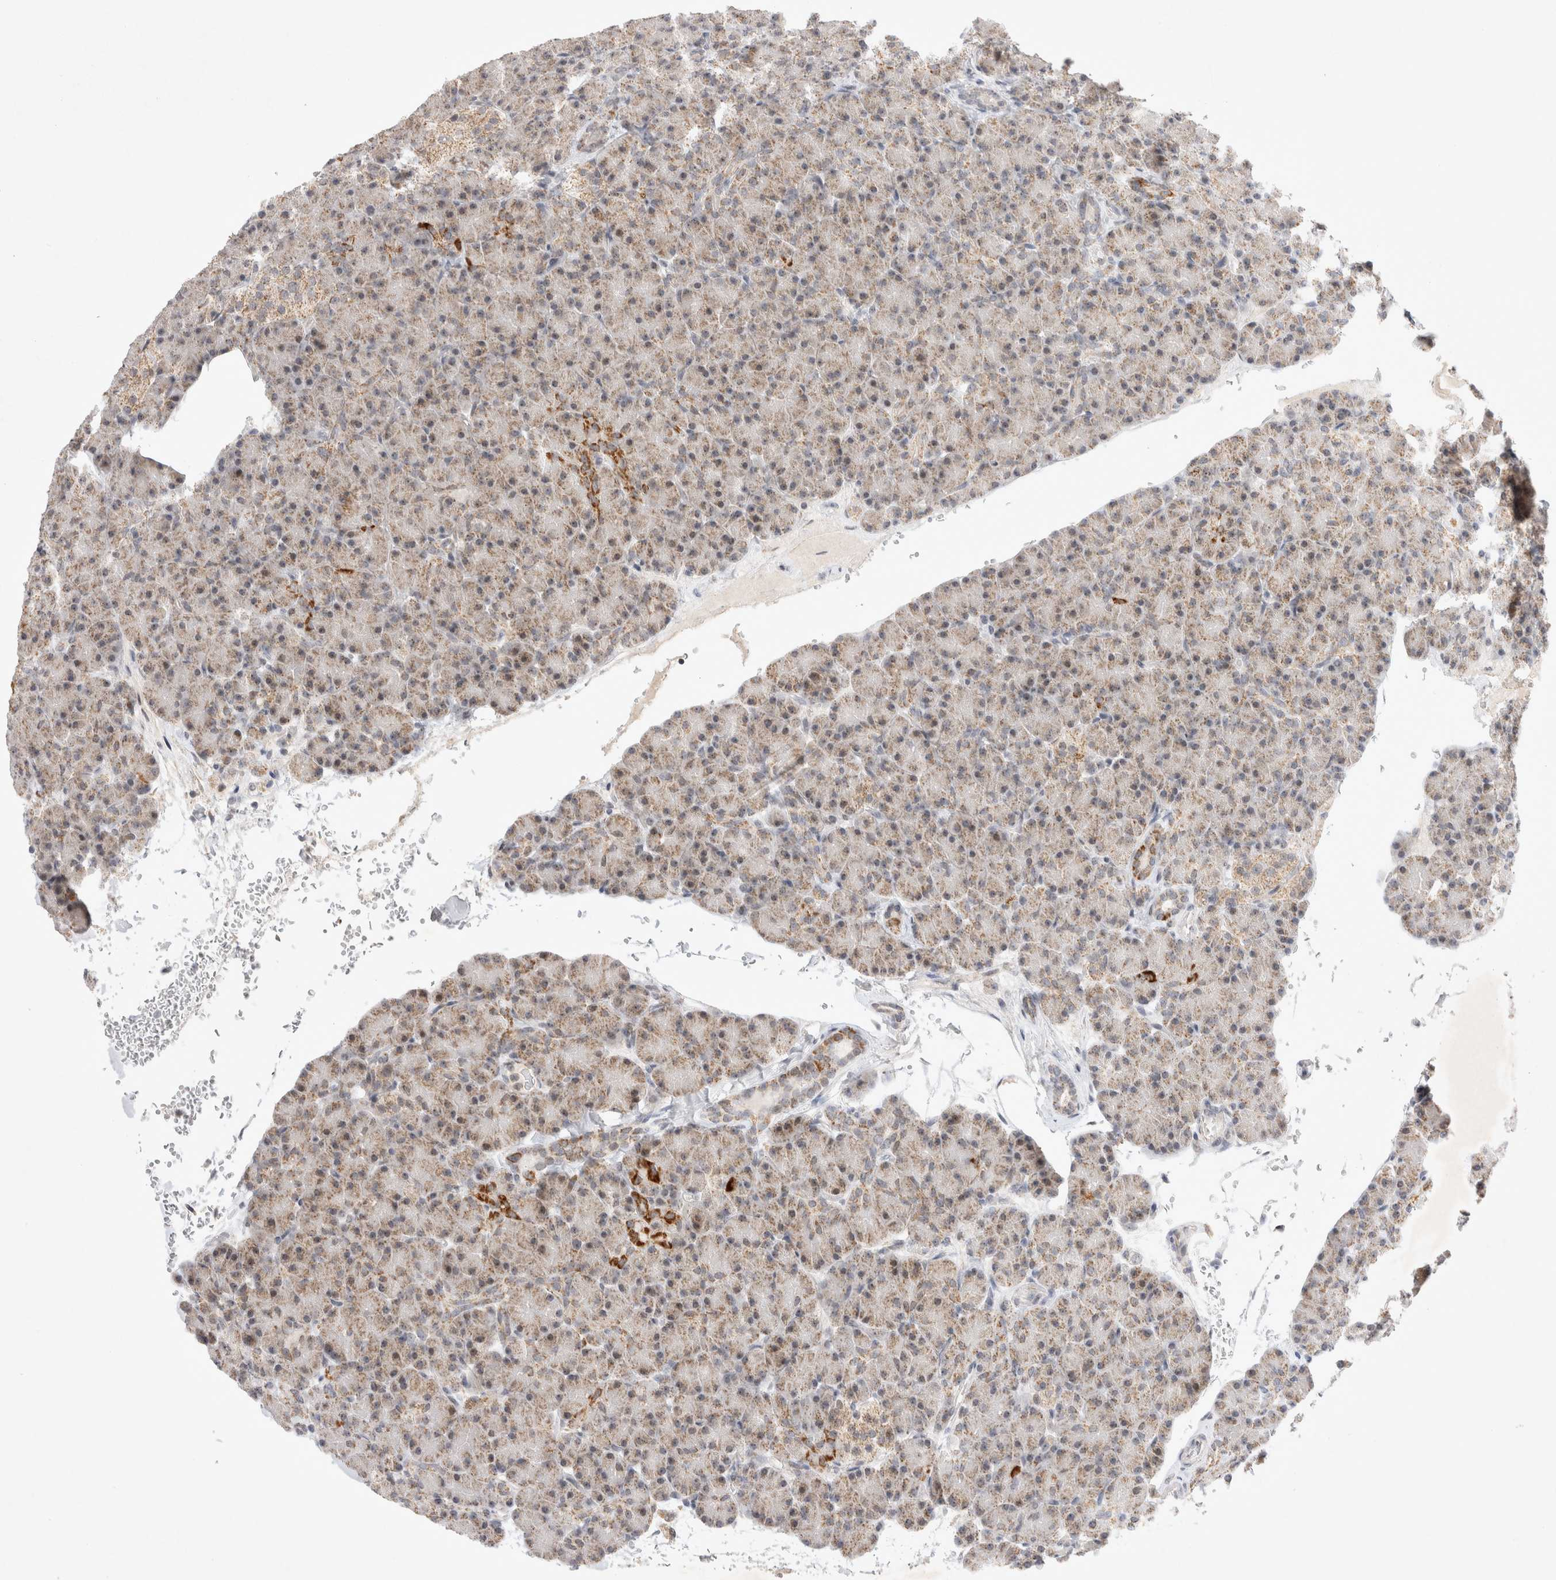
{"staining": {"intensity": "weak", "quantity": "25%-75%", "location": "cytoplasmic/membranous"}, "tissue": "pancreas", "cell_type": "Exocrine glandular cells", "image_type": "normal", "snomed": [{"axis": "morphology", "description": "Normal tissue, NOS"}, {"axis": "topography", "description": "Pancreas"}], "caption": "Immunohistochemistry of unremarkable pancreas displays low levels of weak cytoplasmic/membranous positivity in approximately 25%-75% of exocrine glandular cells.", "gene": "MRPL37", "patient": {"sex": "female", "age": 43}}